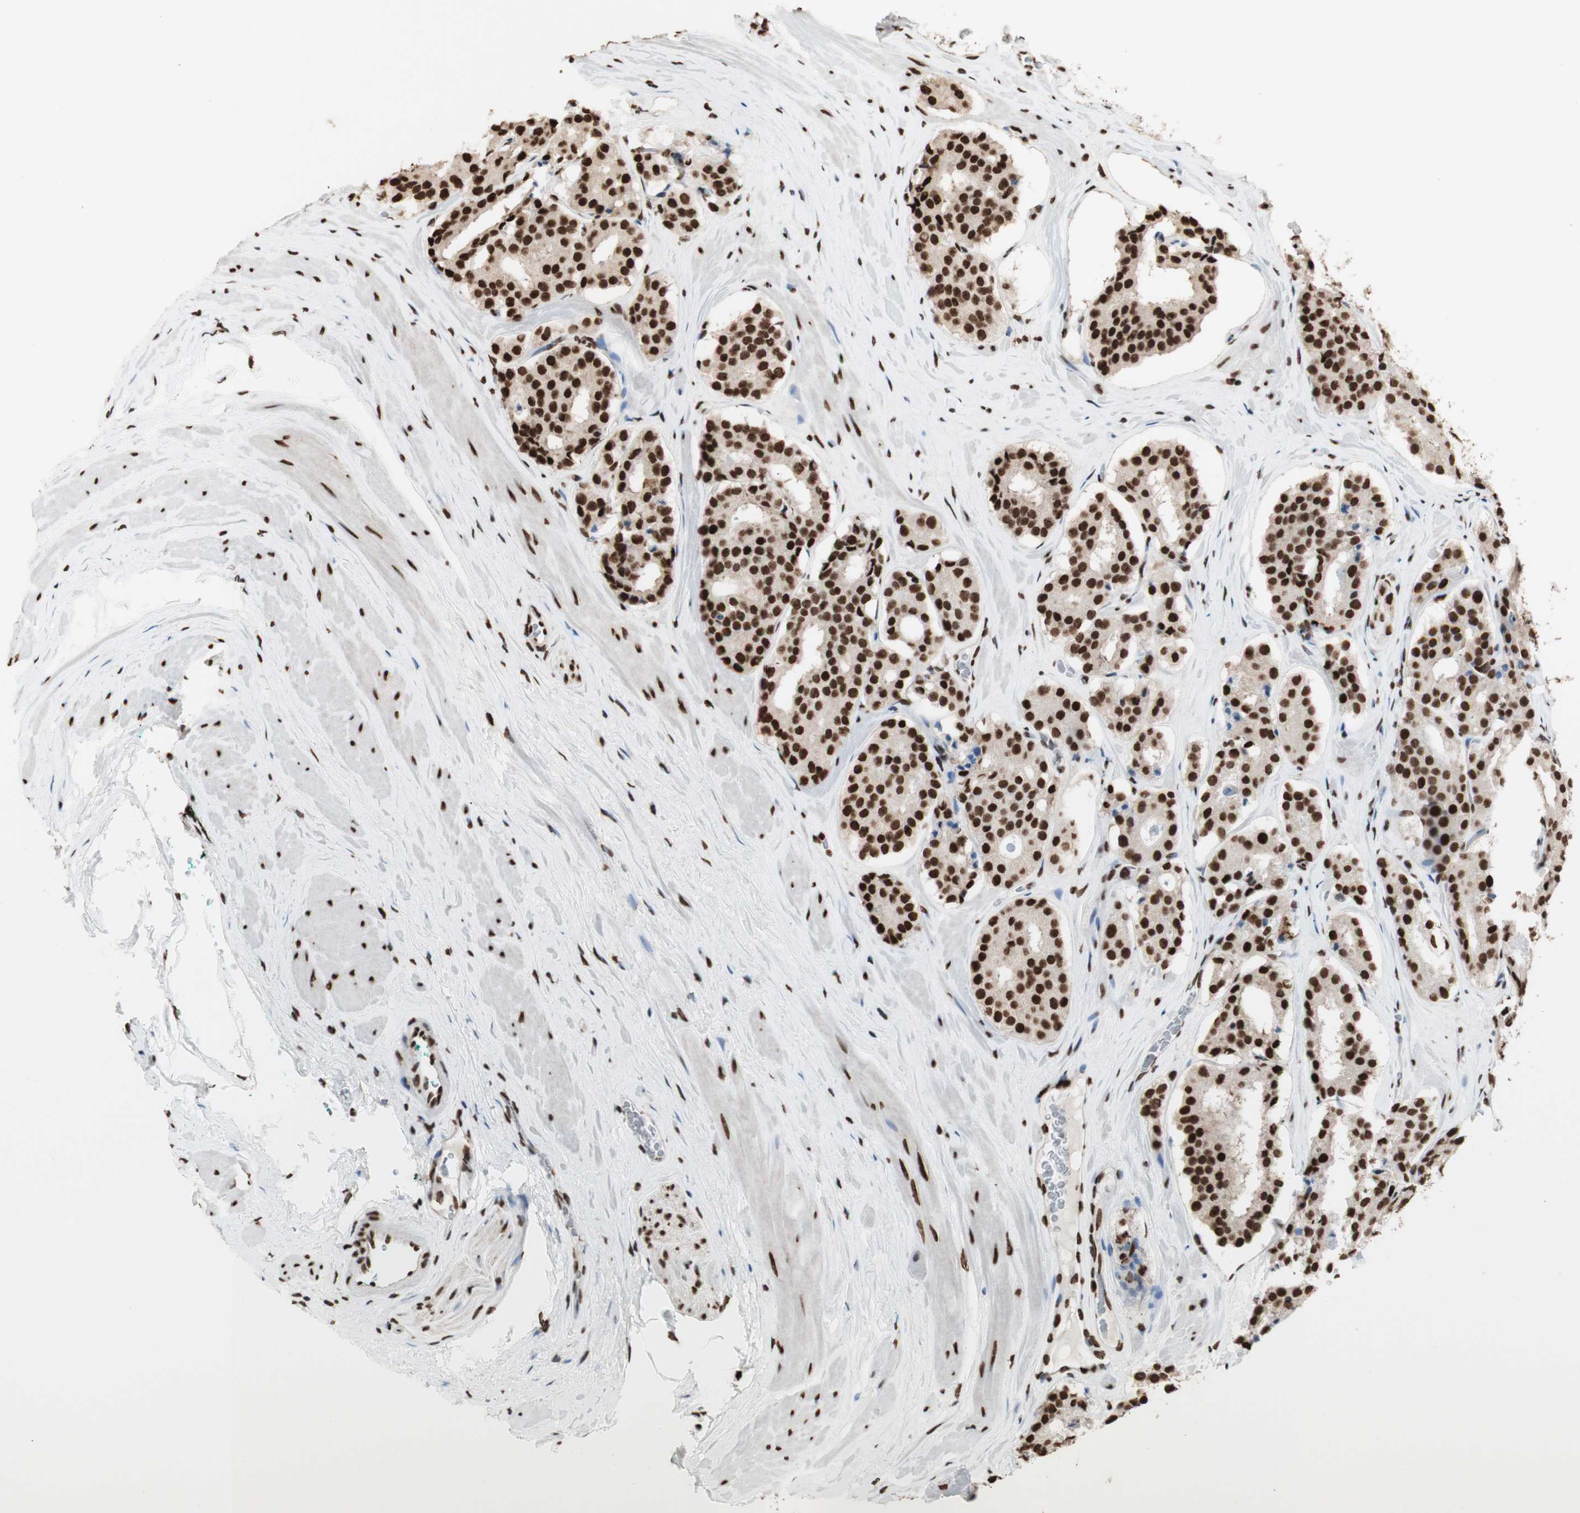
{"staining": {"intensity": "strong", "quantity": ">75%", "location": "nuclear"}, "tissue": "prostate cancer", "cell_type": "Tumor cells", "image_type": "cancer", "snomed": [{"axis": "morphology", "description": "Adenocarcinoma, High grade"}, {"axis": "topography", "description": "Prostate"}], "caption": "Immunohistochemical staining of human prostate cancer demonstrates high levels of strong nuclear positivity in about >75% of tumor cells.", "gene": "HNRNPA2B1", "patient": {"sex": "male", "age": 60}}